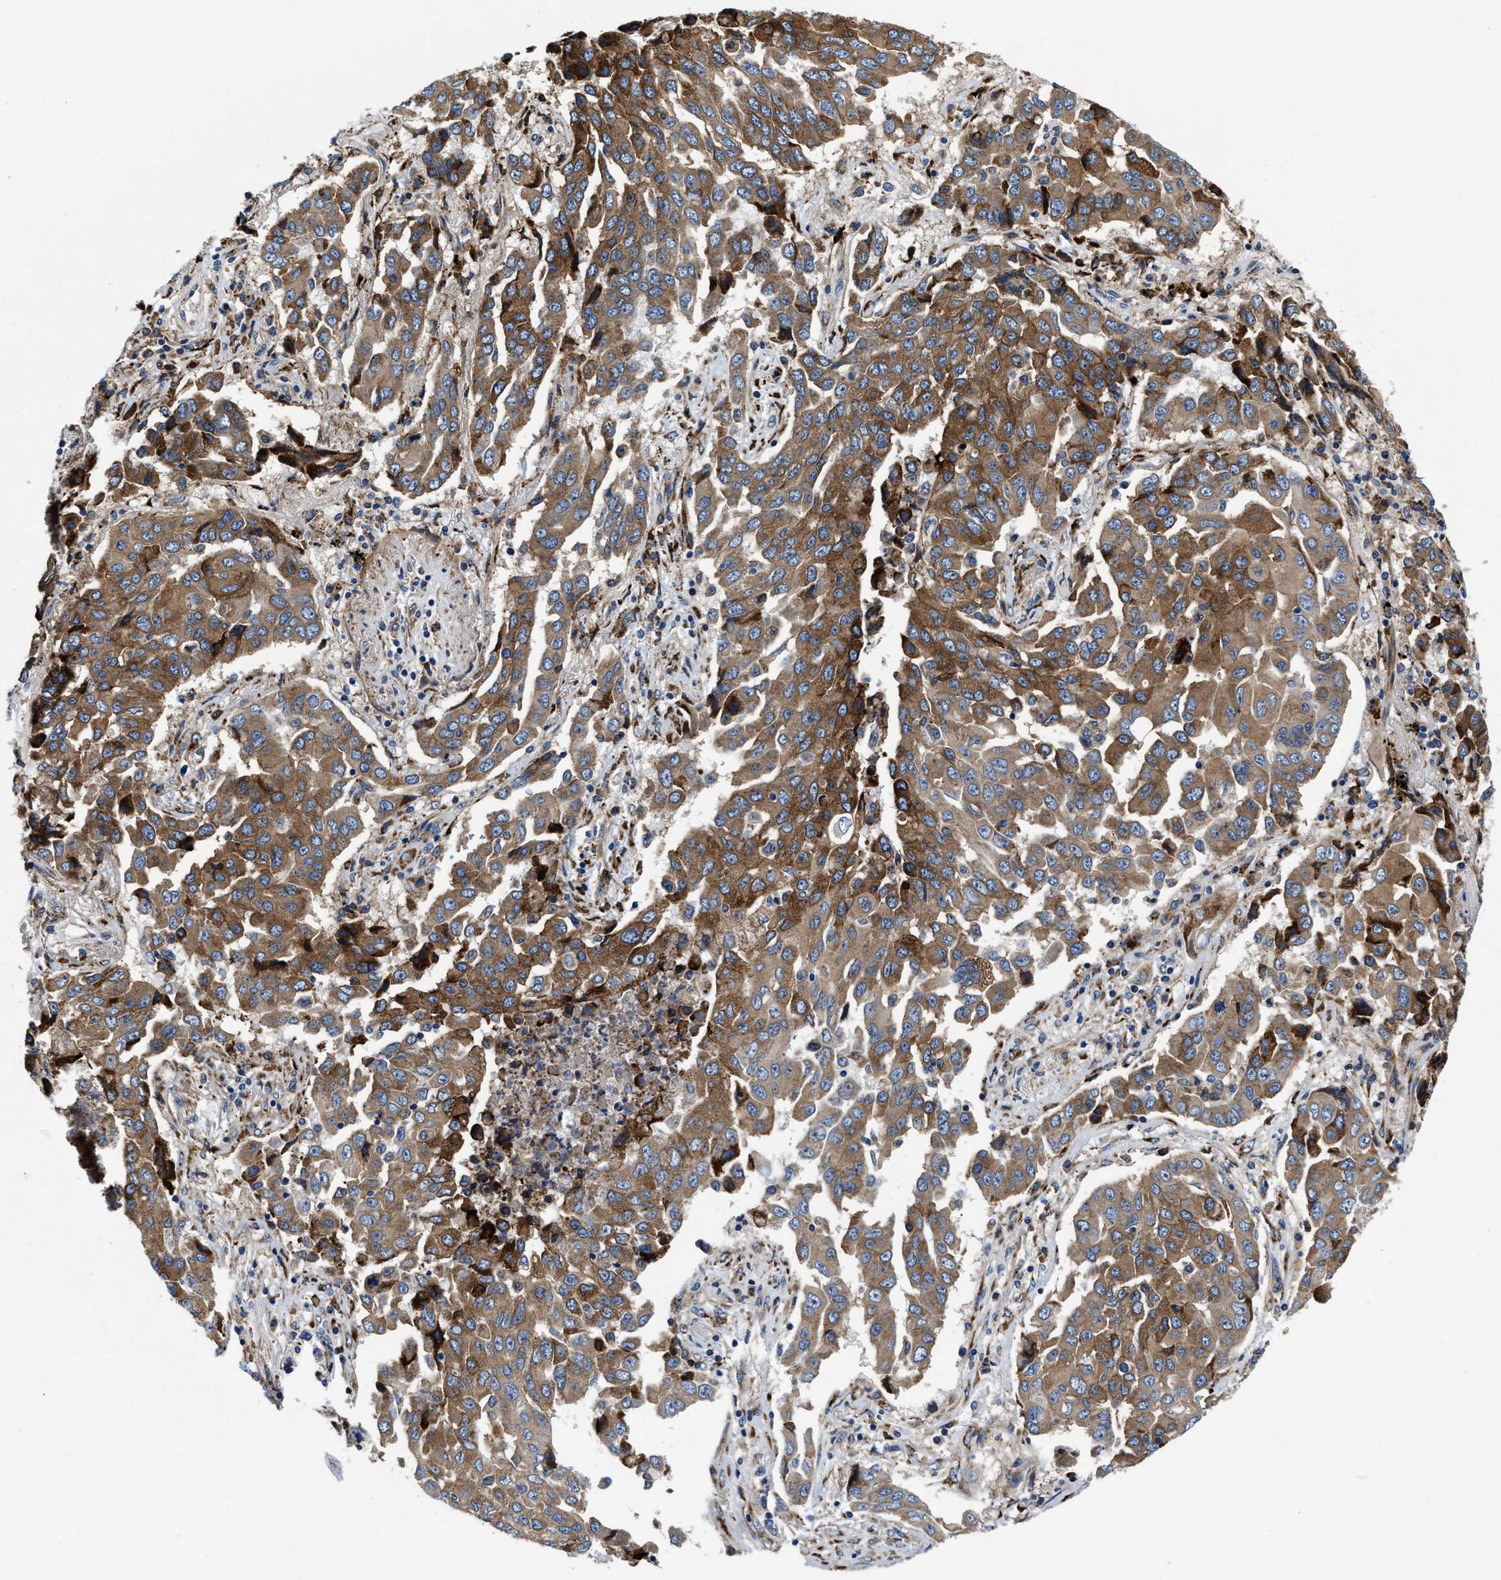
{"staining": {"intensity": "moderate", "quantity": ">75%", "location": "cytoplasmic/membranous"}, "tissue": "lung cancer", "cell_type": "Tumor cells", "image_type": "cancer", "snomed": [{"axis": "morphology", "description": "Adenocarcinoma, NOS"}, {"axis": "topography", "description": "Lung"}], "caption": "Immunohistochemistry (DAB) staining of human lung cancer shows moderate cytoplasmic/membranous protein expression in about >75% of tumor cells.", "gene": "SLC12A2", "patient": {"sex": "female", "age": 65}}